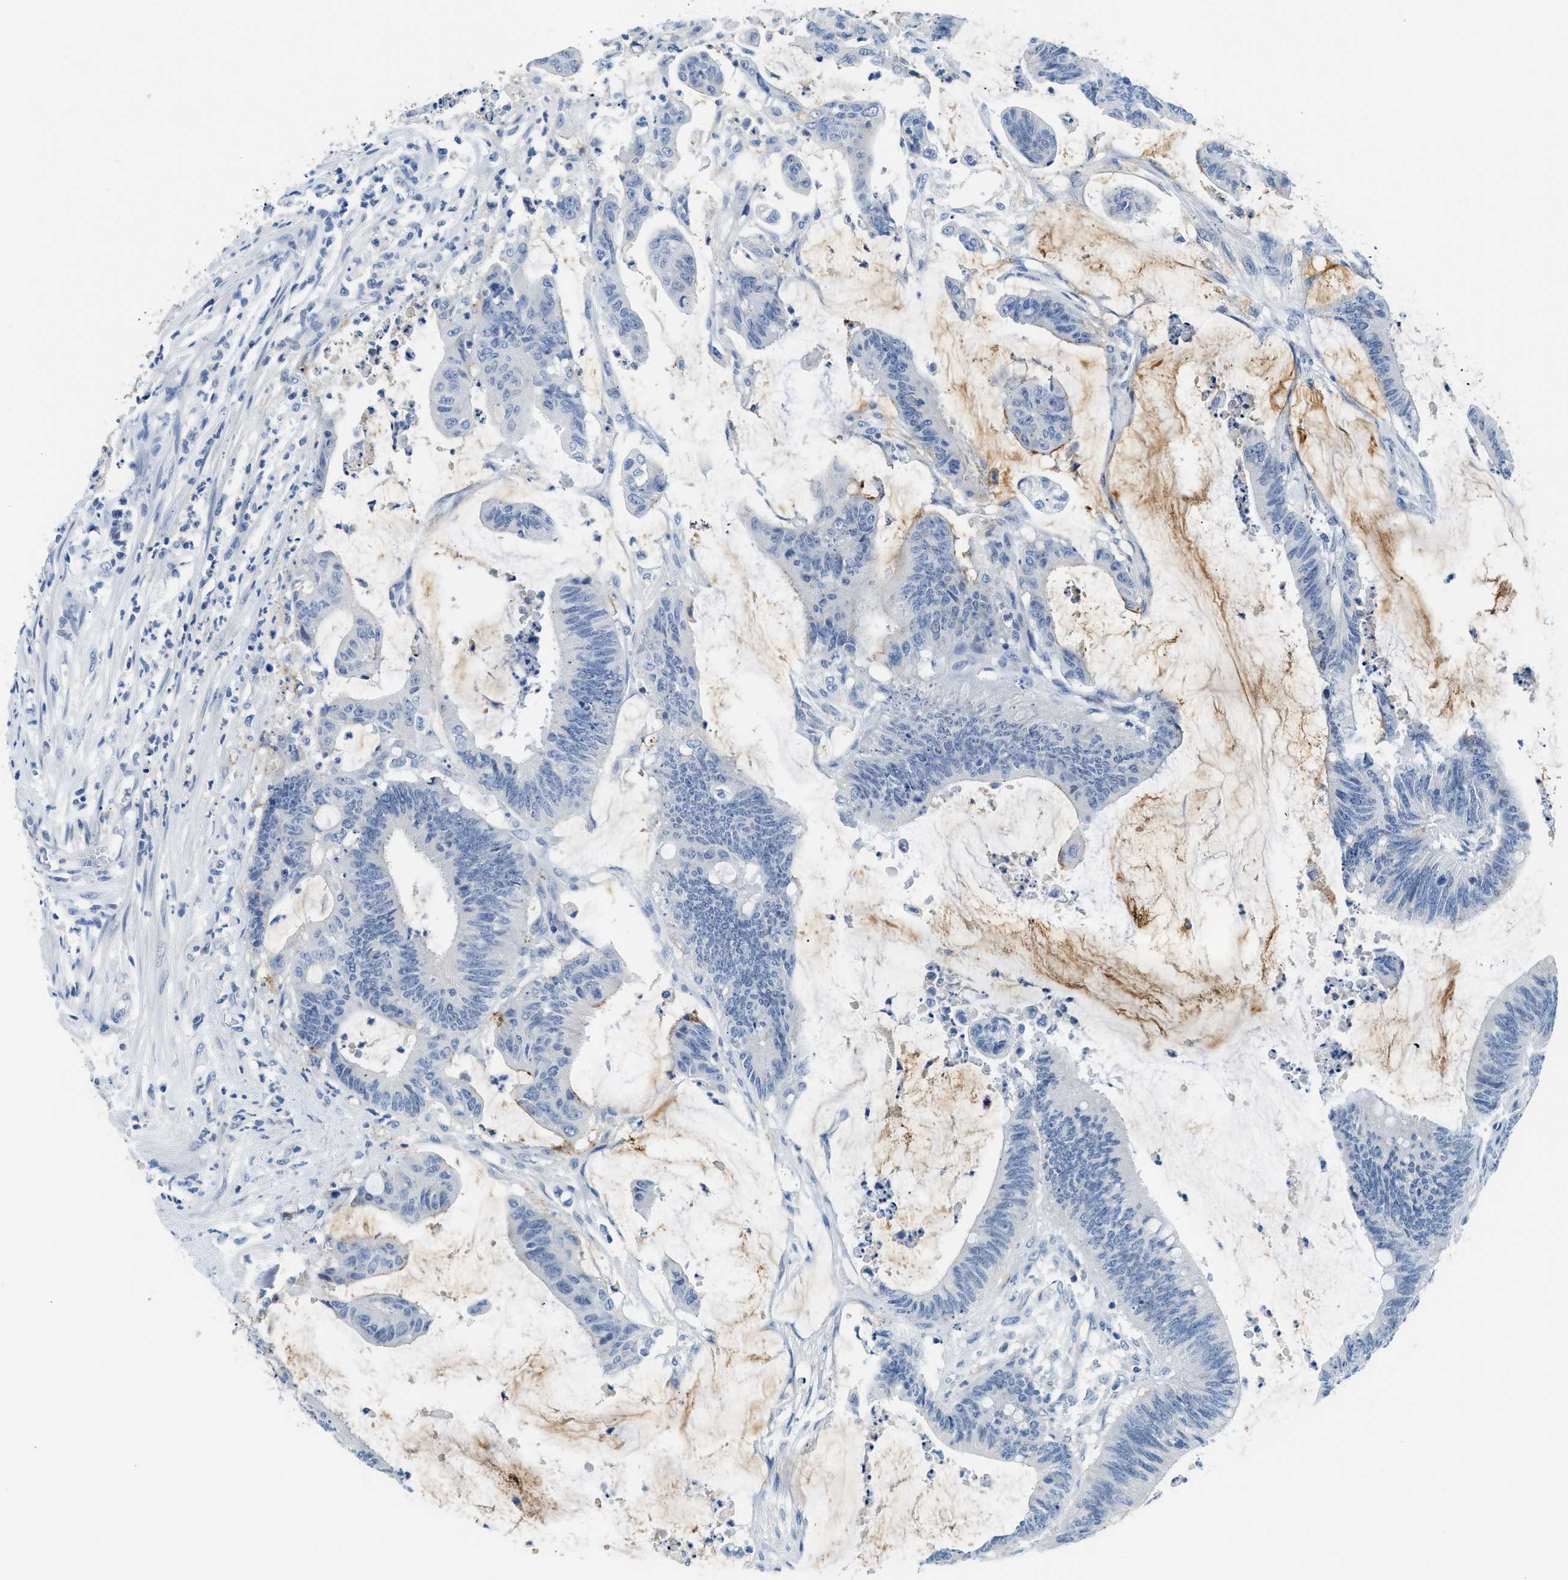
{"staining": {"intensity": "negative", "quantity": "none", "location": "none"}, "tissue": "colorectal cancer", "cell_type": "Tumor cells", "image_type": "cancer", "snomed": [{"axis": "morphology", "description": "Adenocarcinoma, NOS"}, {"axis": "topography", "description": "Rectum"}], "caption": "Protein analysis of colorectal cancer displays no significant positivity in tumor cells.", "gene": "MBL2", "patient": {"sex": "female", "age": 66}}